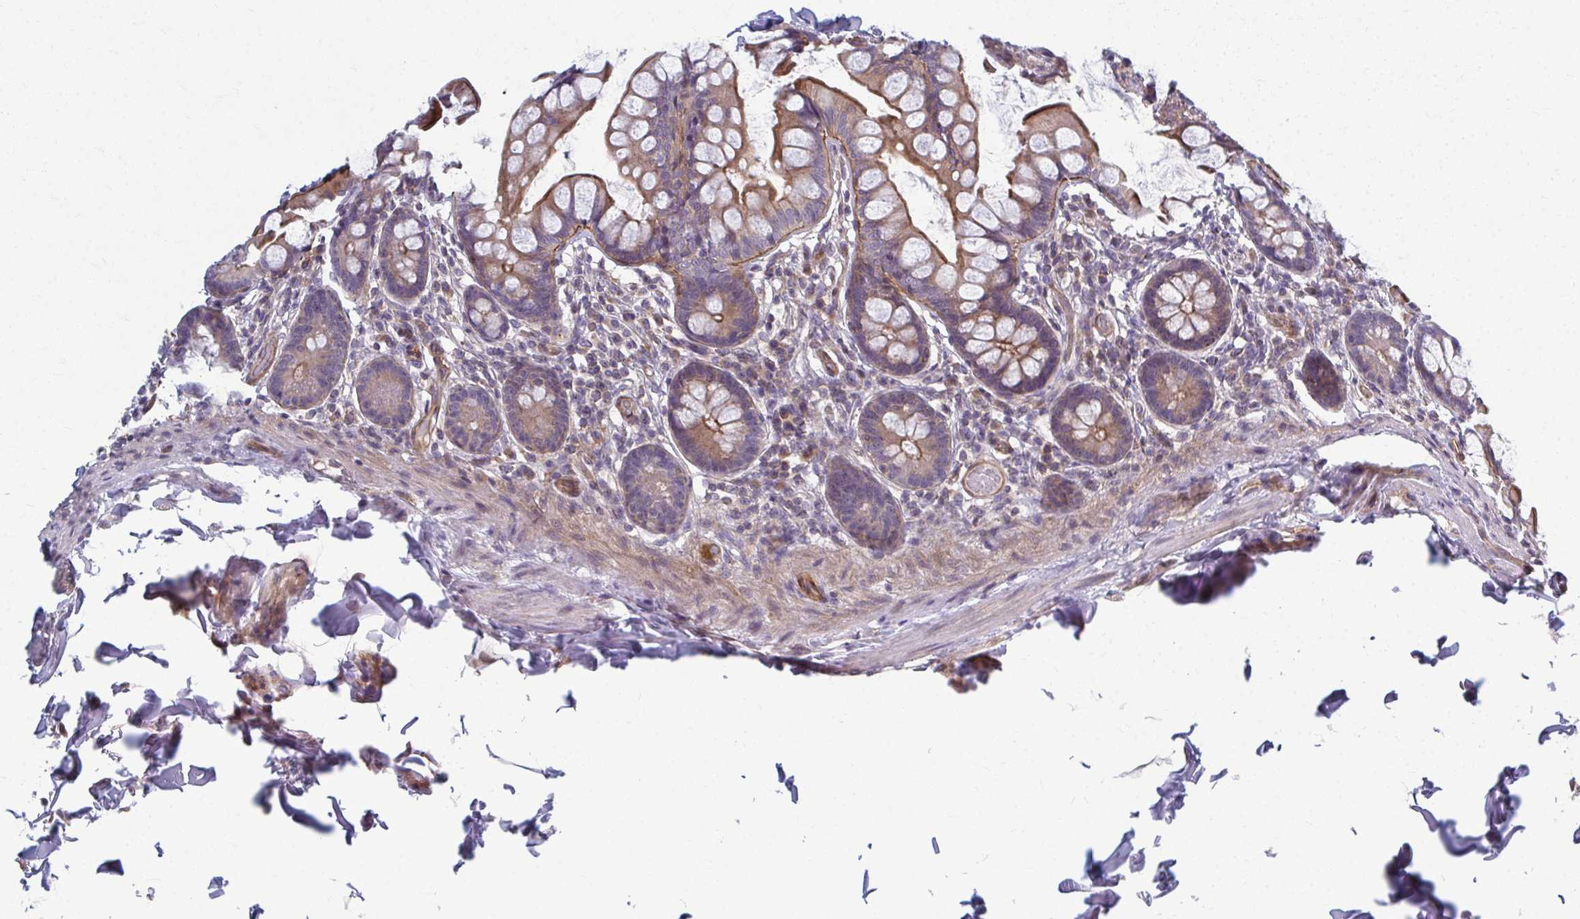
{"staining": {"intensity": "moderate", "quantity": "25%-75%", "location": "cytoplasmic/membranous"}, "tissue": "small intestine", "cell_type": "Glandular cells", "image_type": "normal", "snomed": [{"axis": "morphology", "description": "Normal tissue, NOS"}, {"axis": "topography", "description": "Small intestine"}], "caption": "High-magnification brightfield microscopy of normal small intestine stained with DAB (3,3'-diaminobenzidine) (brown) and counterstained with hematoxylin (blue). glandular cells exhibit moderate cytoplasmic/membranous staining is identified in about25%-75% of cells.", "gene": "EID2B", "patient": {"sex": "male", "age": 70}}